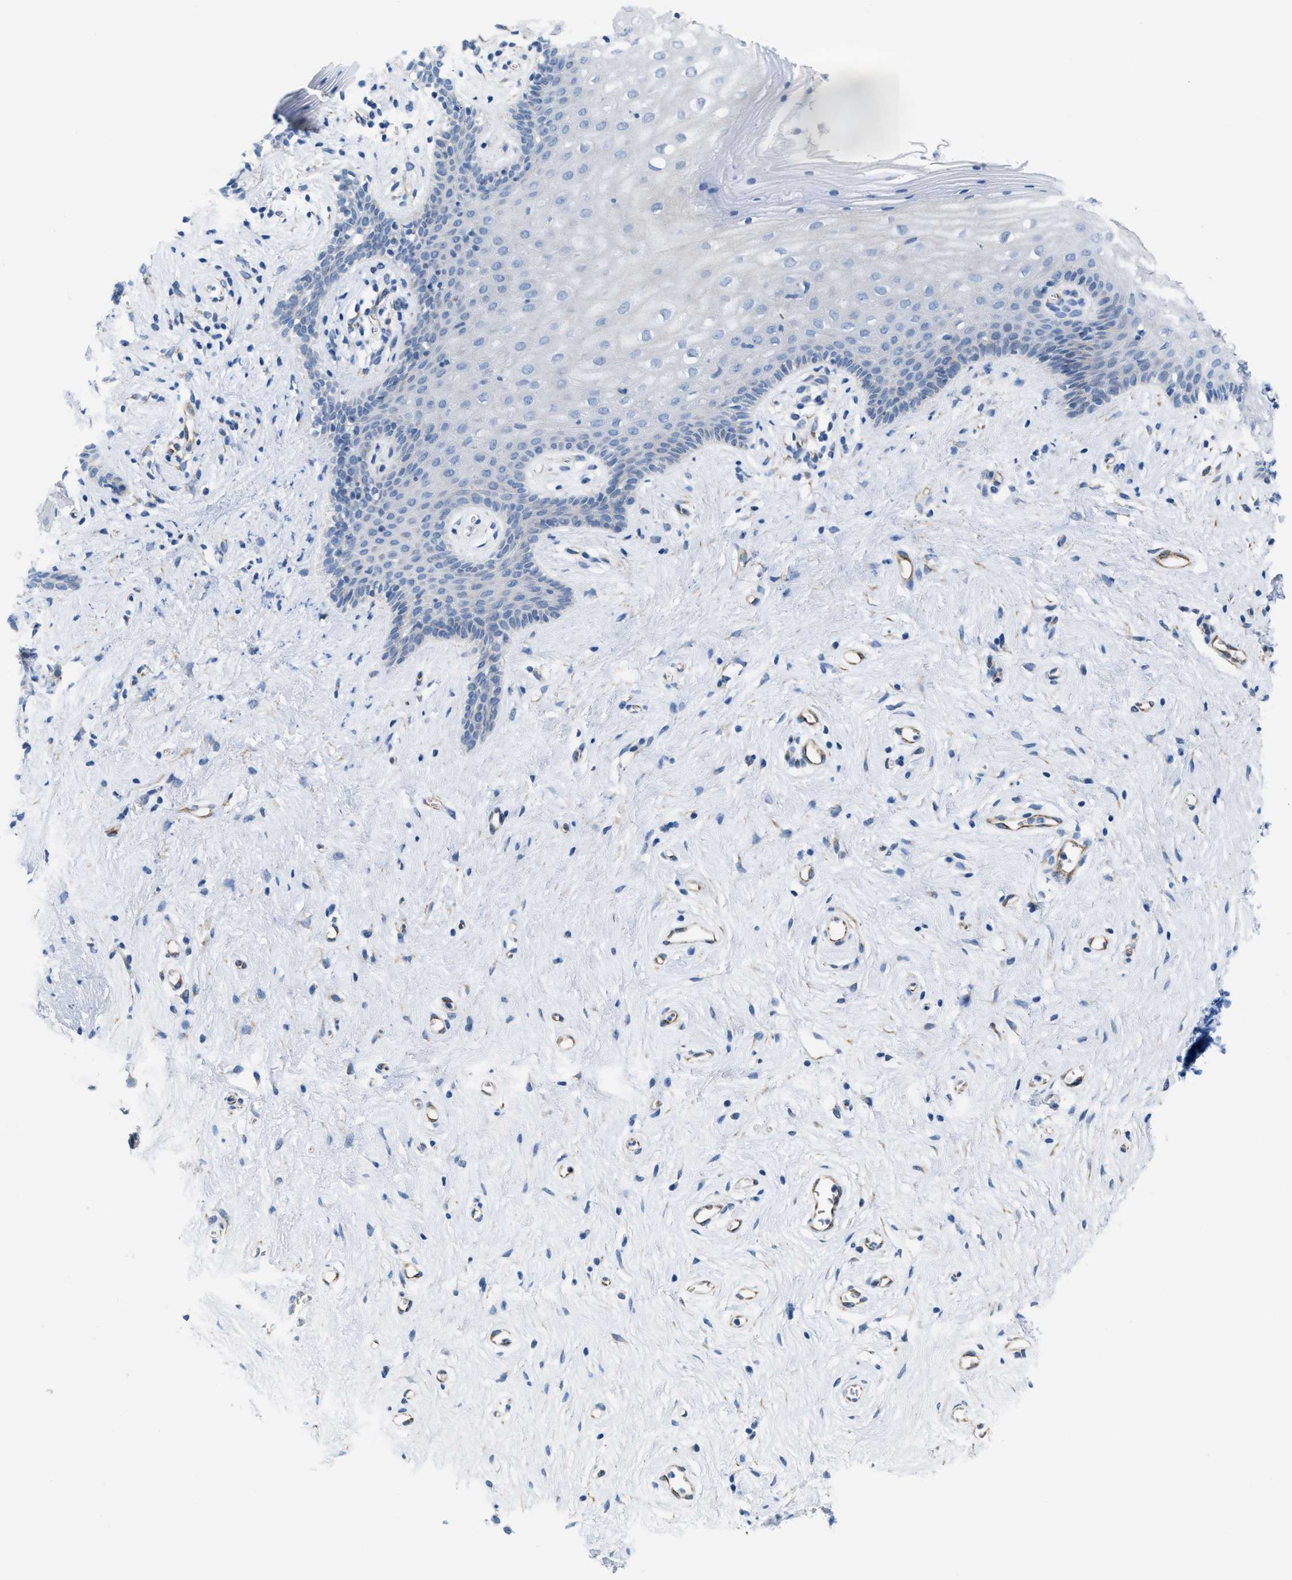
{"staining": {"intensity": "negative", "quantity": "none", "location": "none"}, "tissue": "vagina", "cell_type": "Squamous epithelial cells", "image_type": "normal", "snomed": [{"axis": "morphology", "description": "Normal tissue, NOS"}, {"axis": "topography", "description": "Vagina"}], "caption": "A high-resolution photomicrograph shows immunohistochemistry staining of unremarkable vagina, which reveals no significant expression in squamous epithelial cells.", "gene": "SLC12A1", "patient": {"sex": "female", "age": 44}}